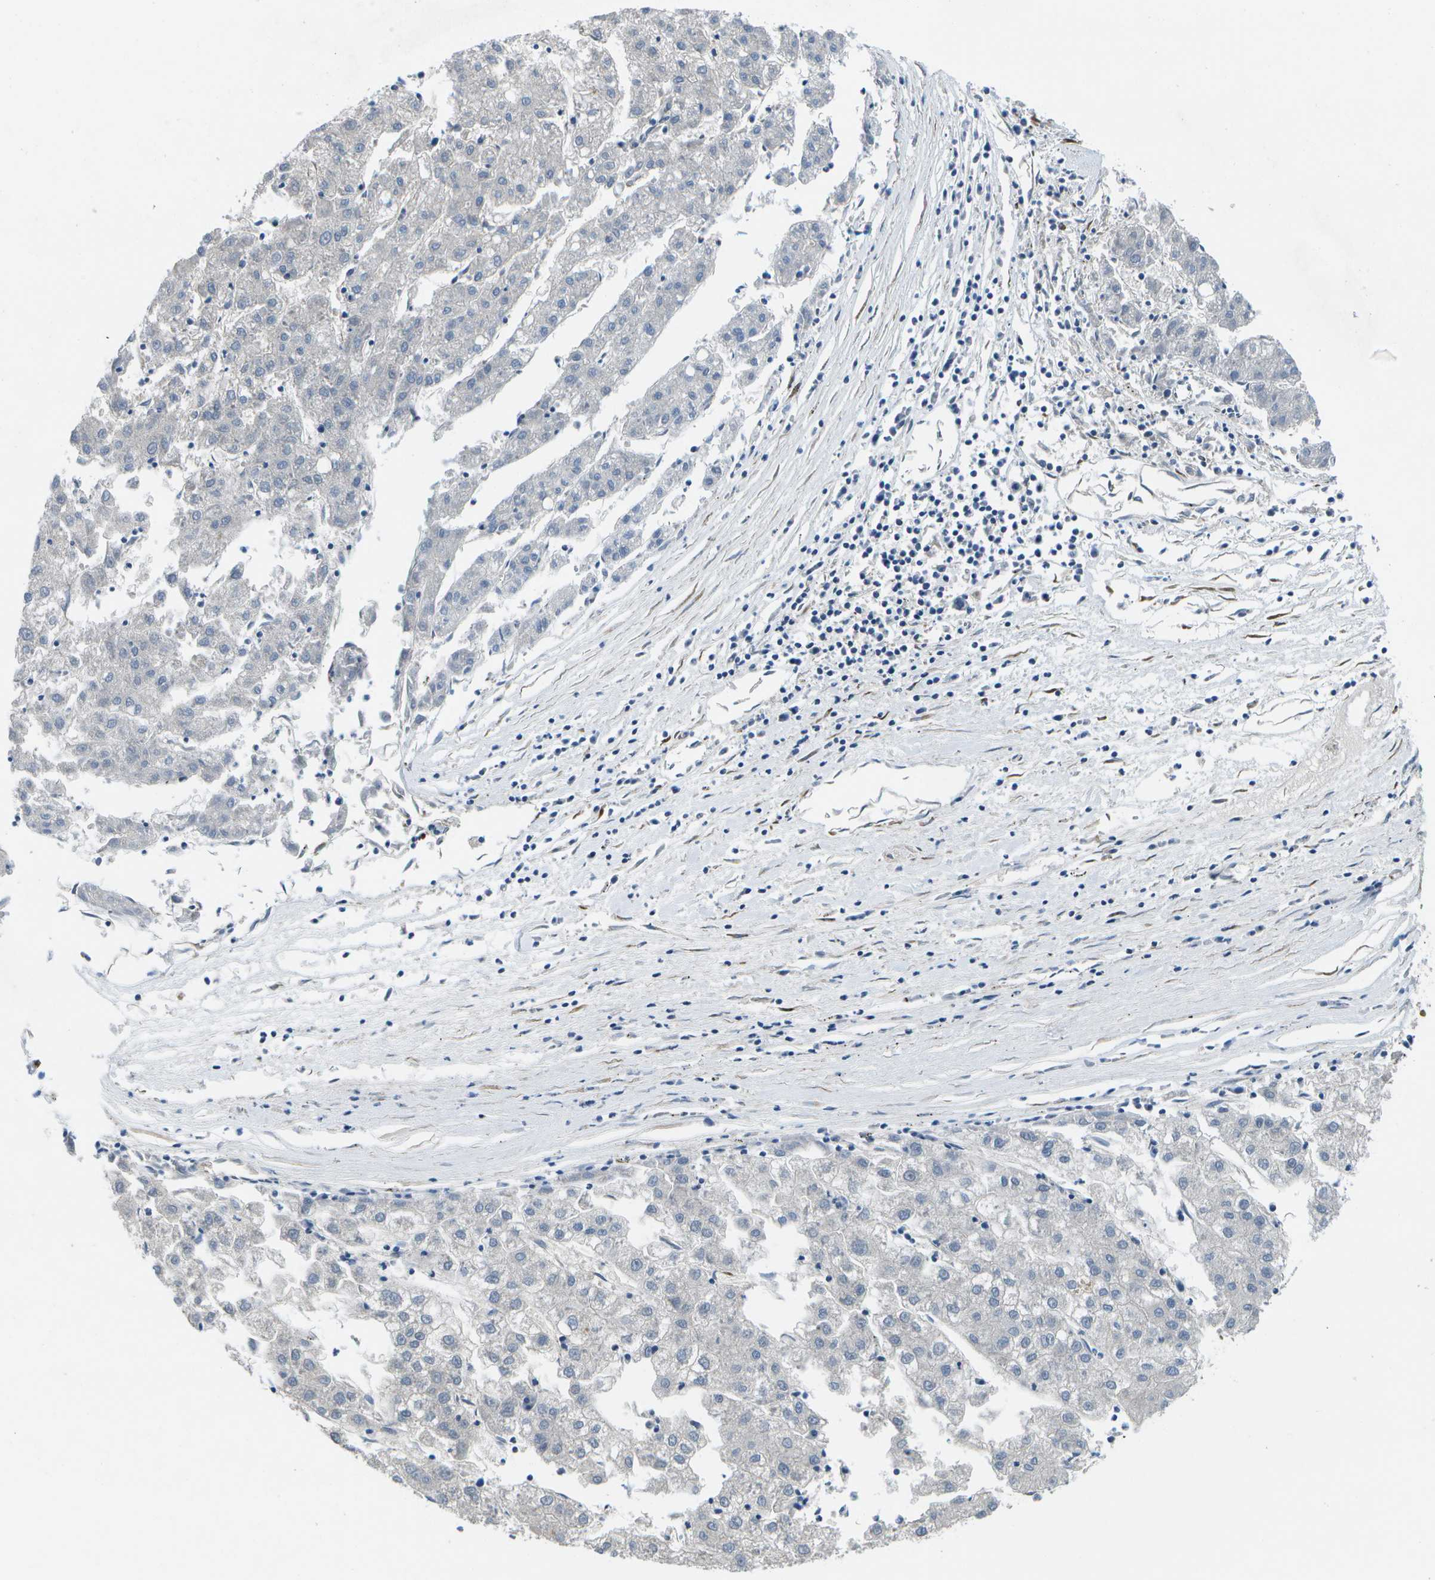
{"staining": {"intensity": "negative", "quantity": "none", "location": "none"}, "tissue": "liver cancer", "cell_type": "Tumor cells", "image_type": "cancer", "snomed": [{"axis": "morphology", "description": "Carcinoma, Hepatocellular, NOS"}, {"axis": "topography", "description": "Liver"}], "caption": "Liver hepatocellular carcinoma was stained to show a protein in brown. There is no significant positivity in tumor cells.", "gene": "P3H1", "patient": {"sex": "male", "age": 72}}